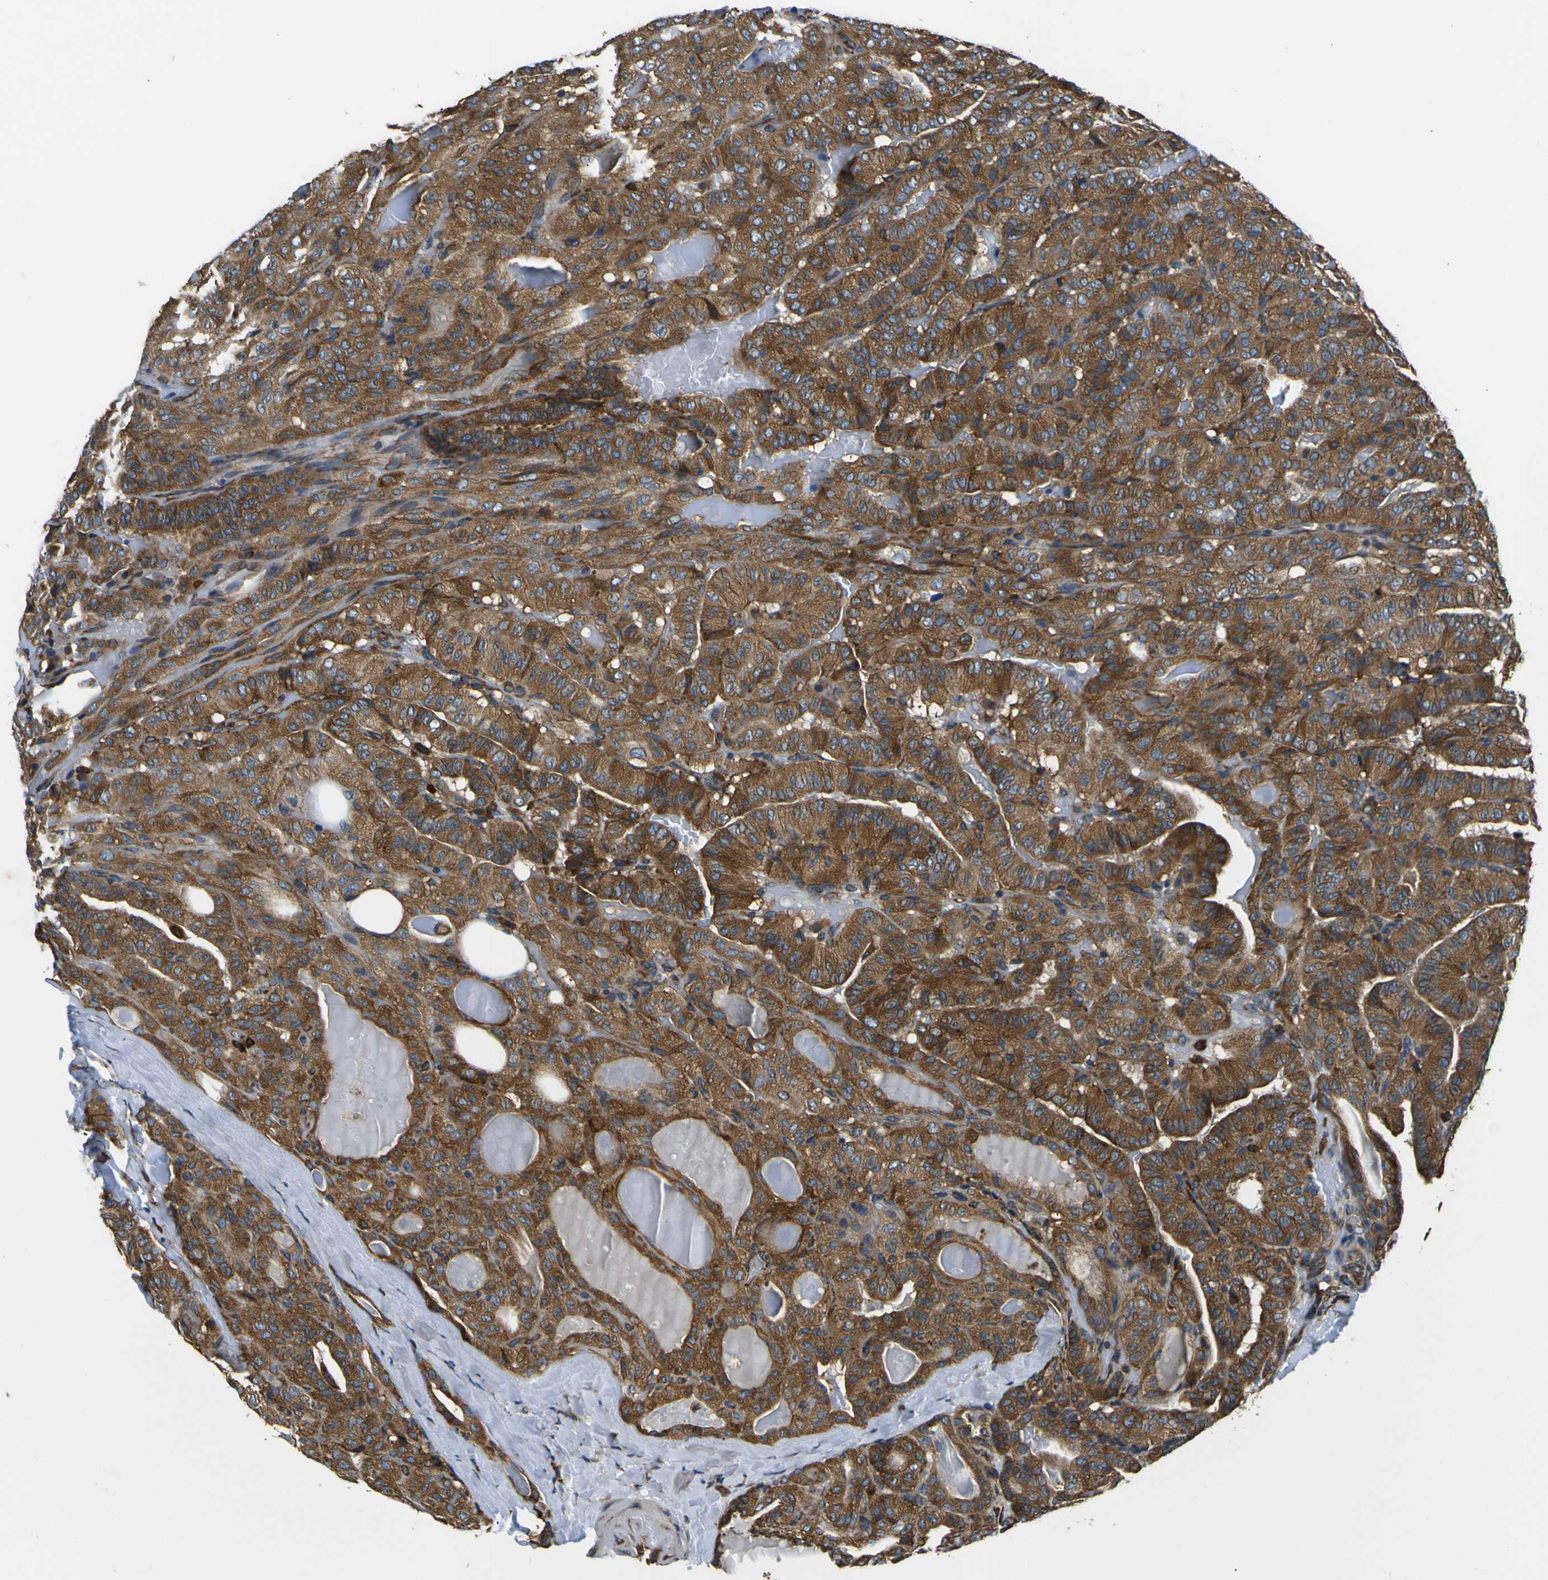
{"staining": {"intensity": "strong", "quantity": ">75%", "location": "cytoplasmic/membranous"}, "tissue": "thyroid cancer", "cell_type": "Tumor cells", "image_type": "cancer", "snomed": [{"axis": "morphology", "description": "Papillary adenocarcinoma, NOS"}, {"axis": "topography", "description": "Thyroid gland"}], "caption": "An IHC image of neoplastic tissue is shown. Protein staining in brown labels strong cytoplasmic/membranous positivity in thyroid papillary adenocarcinoma within tumor cells.", "gene": "RPSA", "patient": {"sex": "male", "age": 77}}